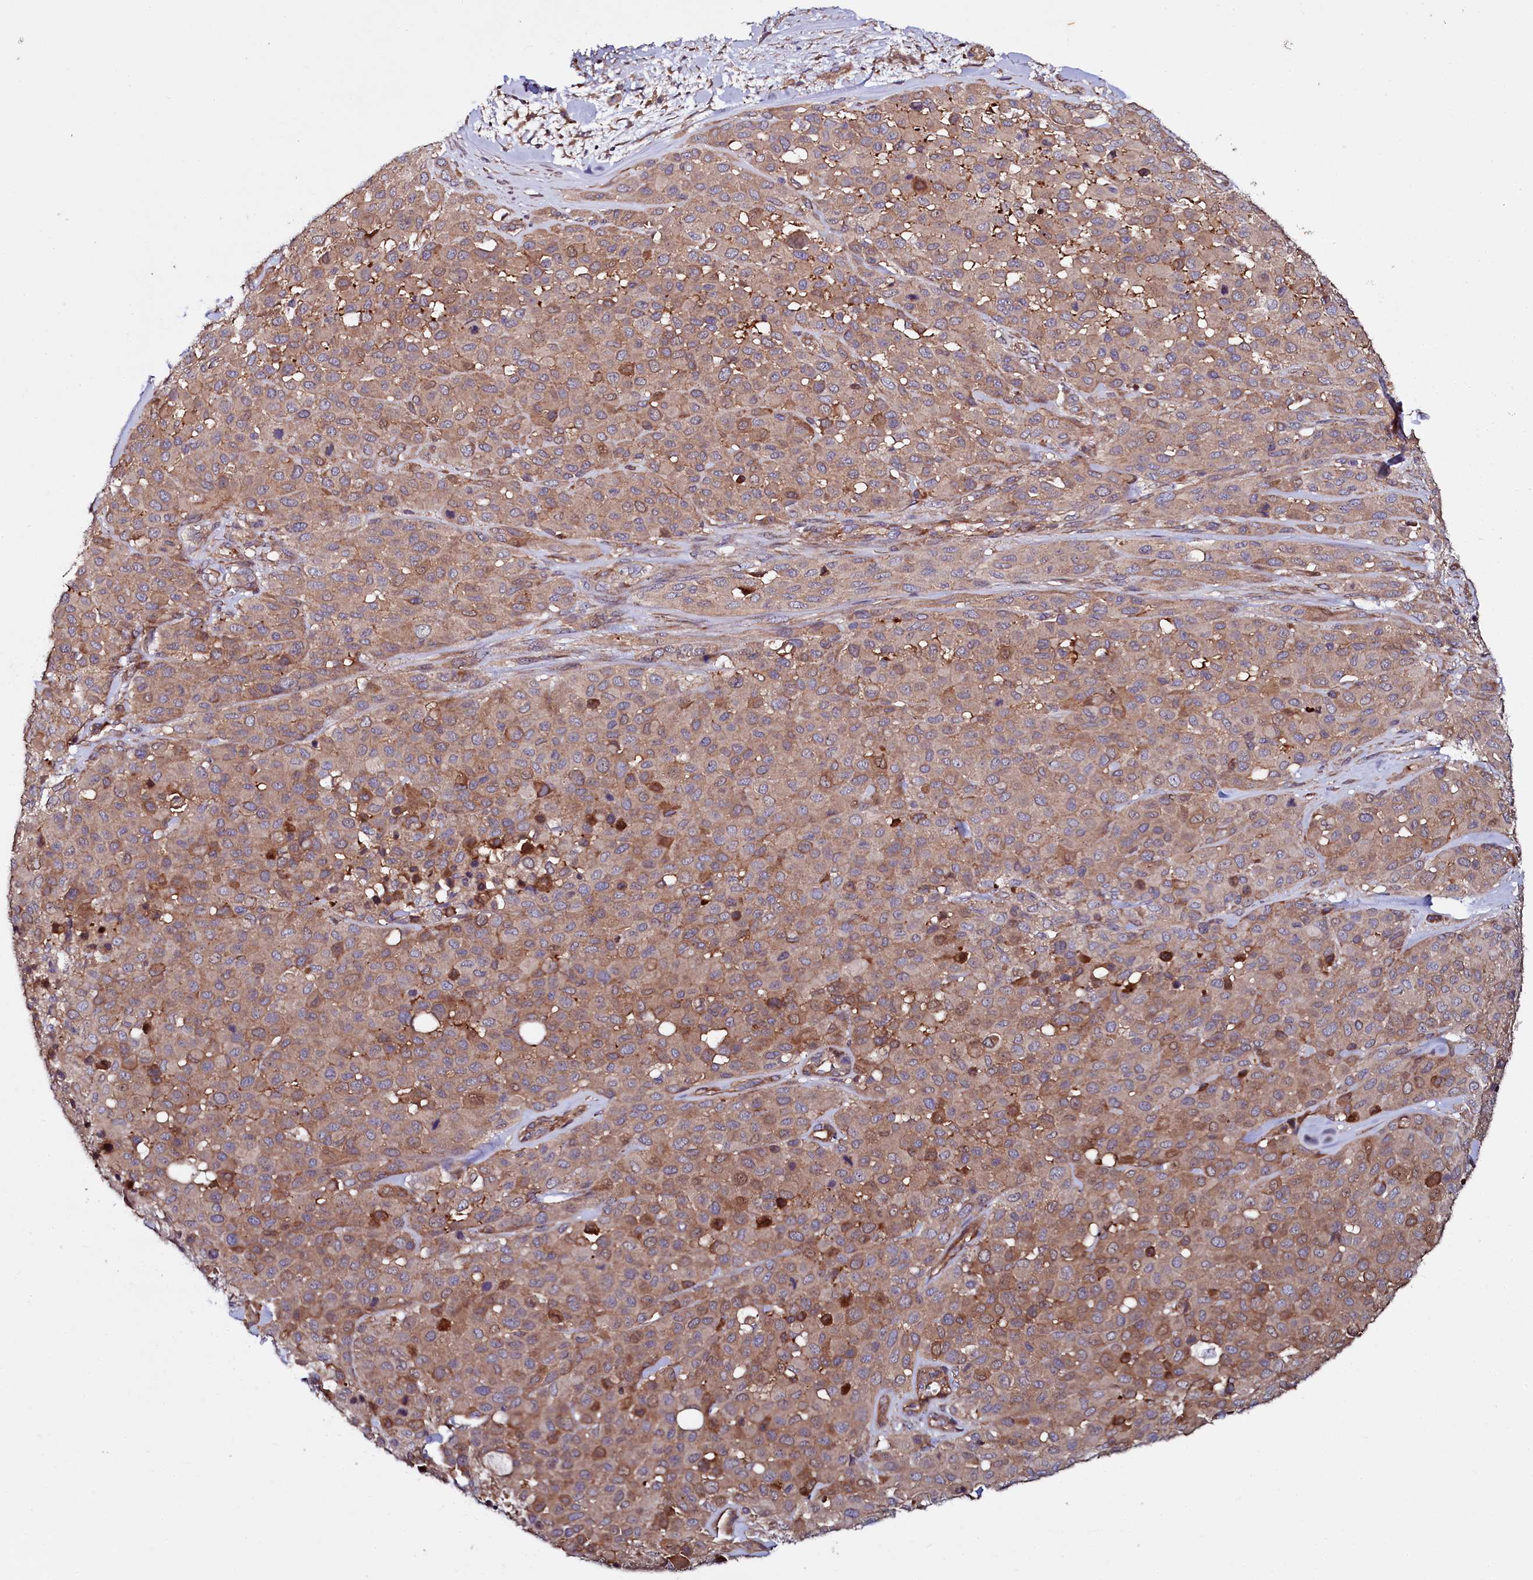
{"staining": {"intensity": "moderate", "quantity": ">75%", "location": "cytoplasmic/membranous"}, "tissue": "melanoma", "cell_type": "Tumor cells", "image_type": "cancer", "snomed": [{"axis": "morphology", "description": "Malignant melanoma, Metastatic site"}, {"axis": "topography", "description": "Skin"}], "caption": "The image reveals staining of melanoma, revealing moderate cytoplasmic/membranous protein staining (brown color) within tumor cells.", "gene": "USPL1", "patient": {"sex": "female", "age": 81}}